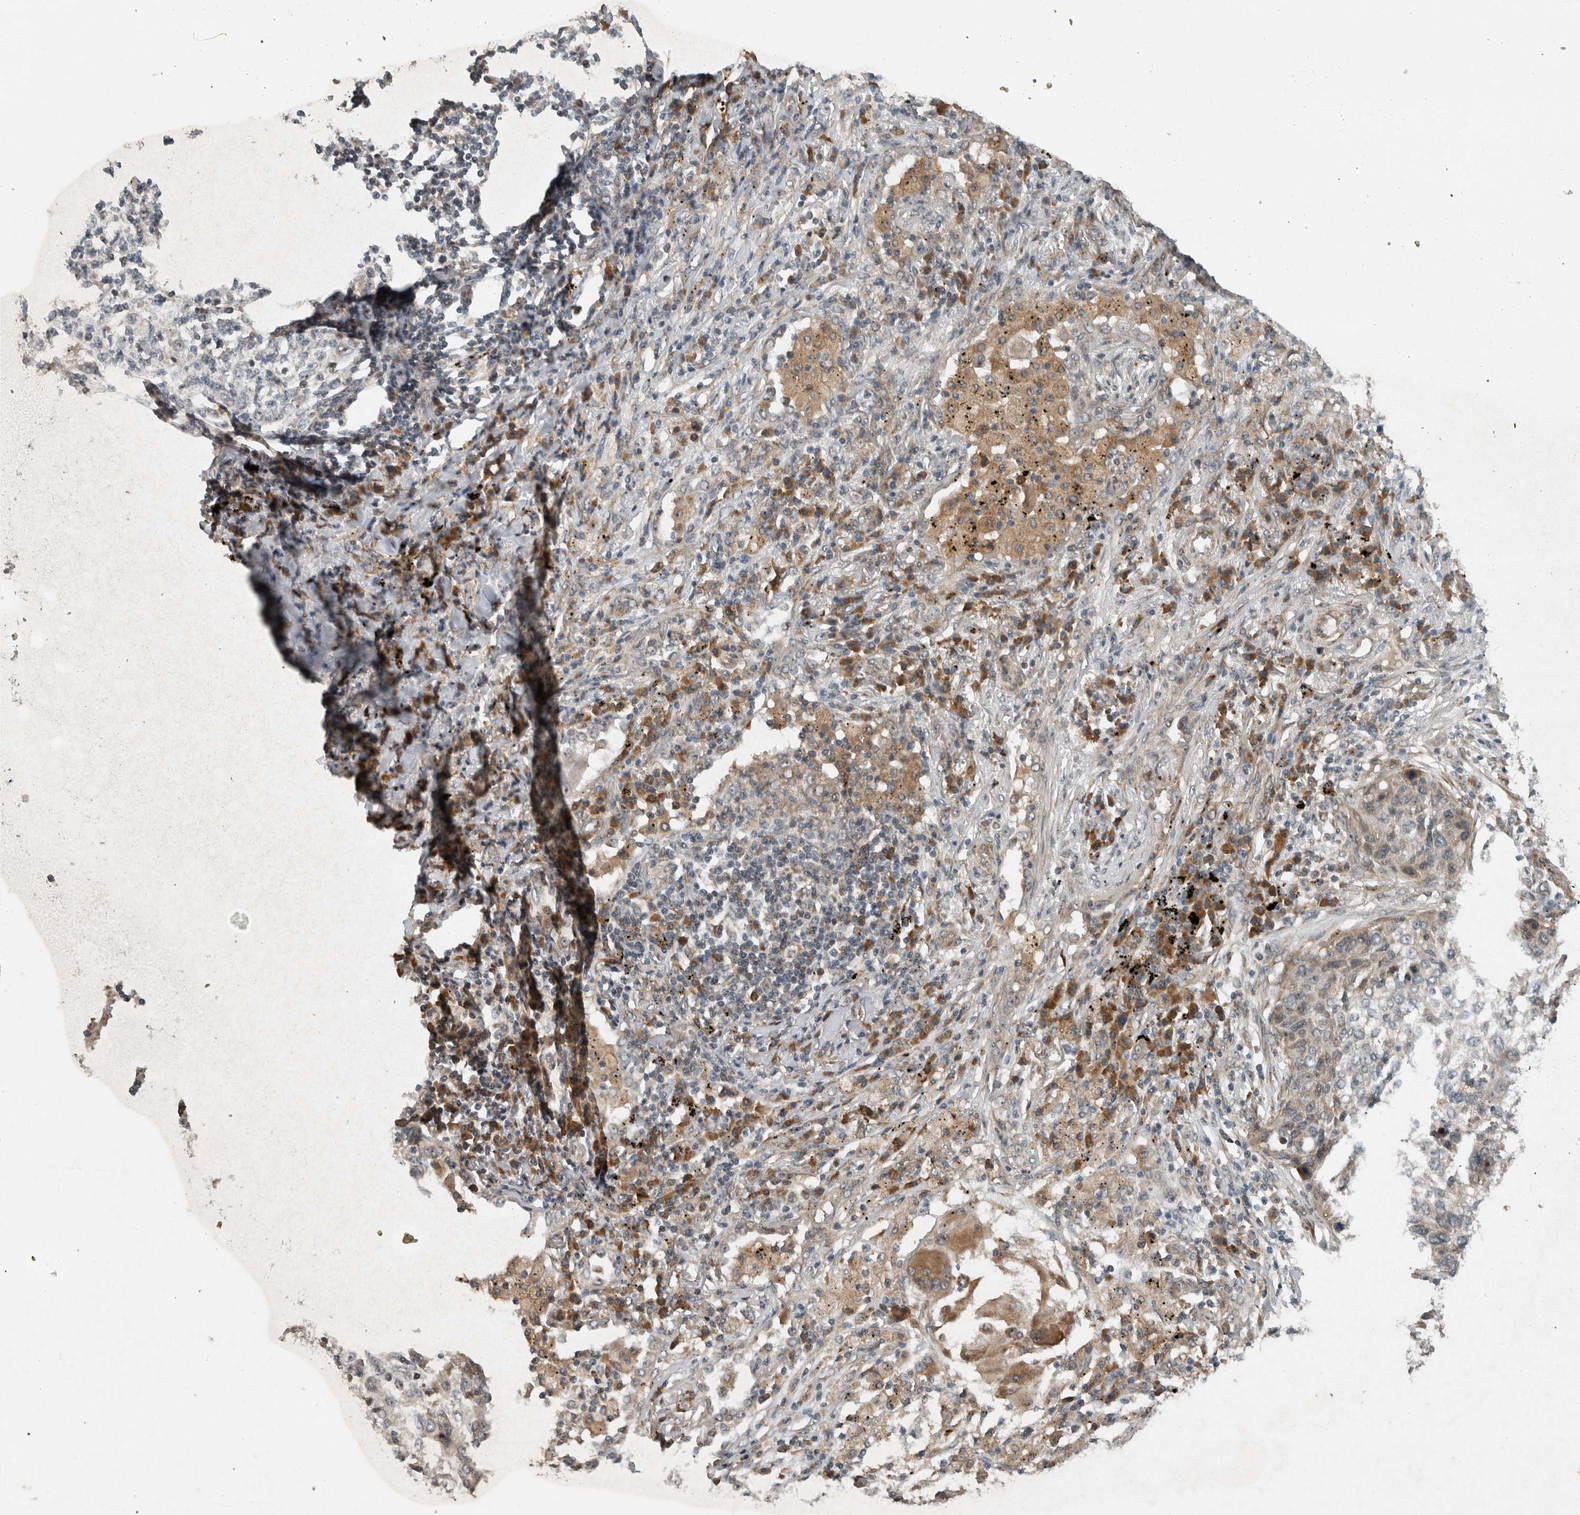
{"staining": {"intensity": "weak", "quantity": "25%-75%", "location": "cytoplasmic/membranous"}, "tissue": "lung cancer", "cell_type": "Tumor cells", "image_type": "cancer", "snomed": [{"axis": "morphology", "description": "Squamous cell carcinoma, NOS"}, {"axis": "topography", "description": "Lung"}], "caption": "Weak cytoplasmic/membranous staining is seen in about 25%-75% of tumor cells in squamous cell carcinoma (lung).", "gene": "GPR137B", "patient": {"sex": "female", "age": 63}}